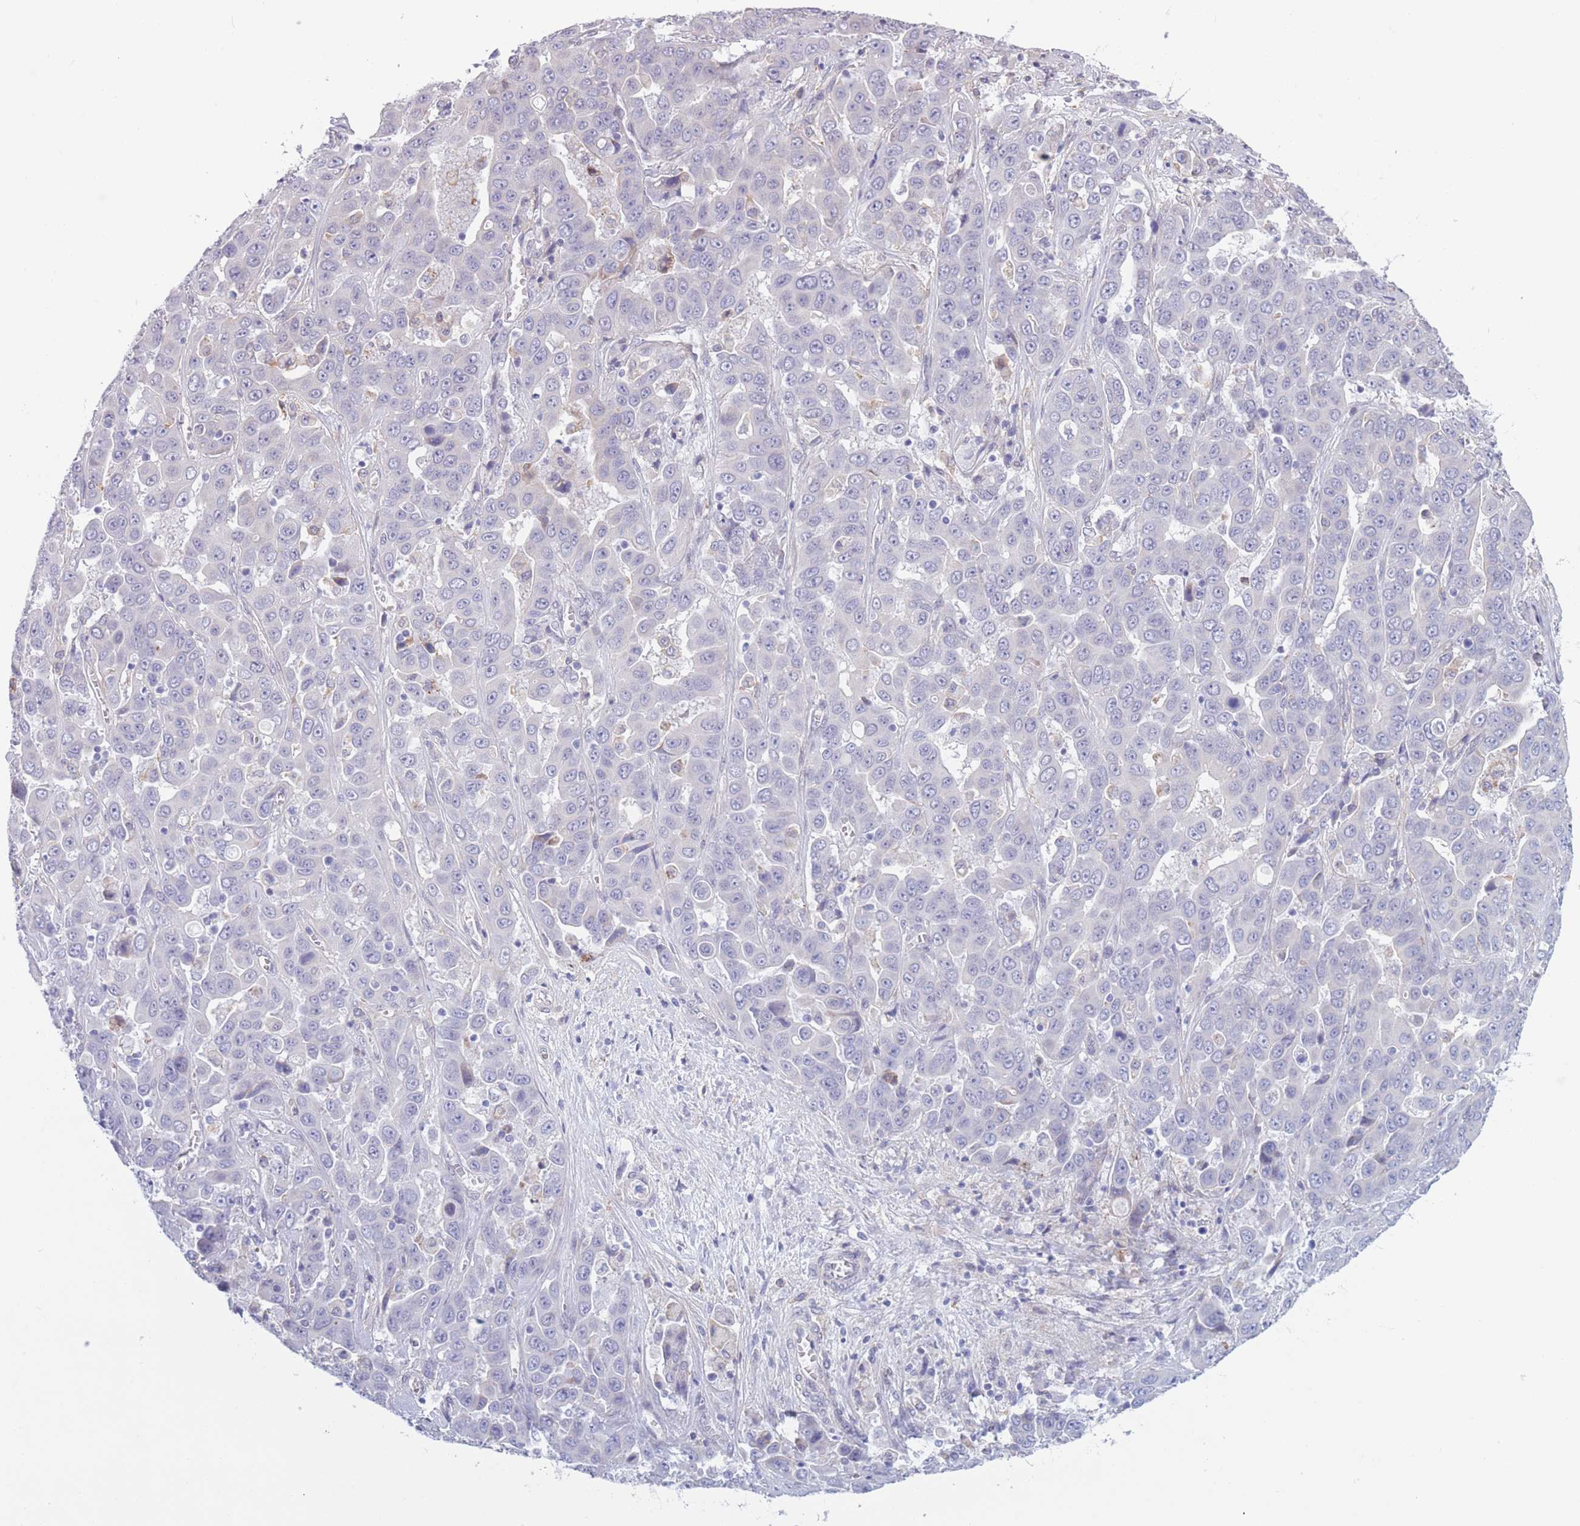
{"staining": {"intensity": "negative", "quantity": "none", "location": "none"}, "tissue": "liver cancer", "cell_type": "Tumor cells", "image_type": "cancer", "snomed": [{"axis": "morphology", "description": "Cholangiocarcinoma"}, {"axis": "topography", "description": "Liver"}], "caption": "This is a photomicrograph of immunohistochemistry (IHC) staining of liver cancer (cholangiocarcinoma), which shows no positivity in tumor cells. (DAB immunohistochemistry, high magnification).", "gene": "PODXL", "patient": {"sex": "female", "age": 52}}